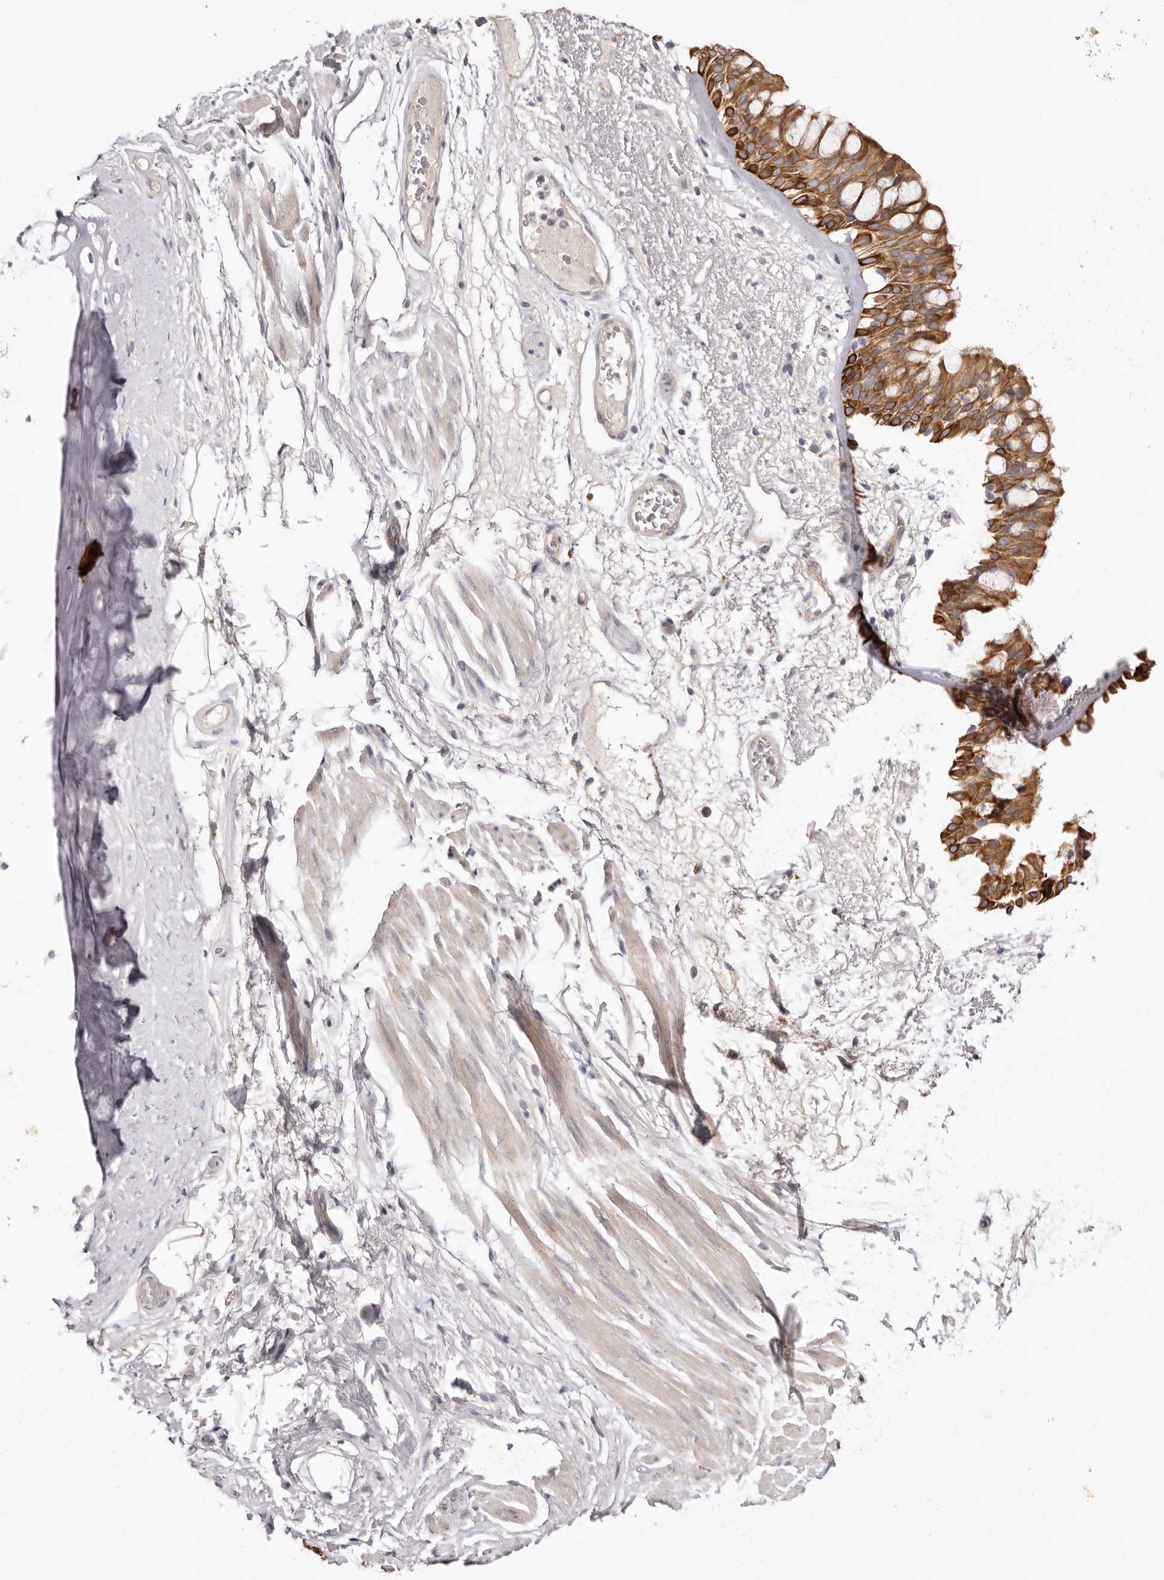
{"staining": {"intensity": "moderate", "quantity": ">75%", "location": "cytoplasmic/membranous"}, "tissue": "bronchus", "cell_type": "Respiratory epithelial cells", "image_type": "normal", "snomed": [{"axis": "morphology", "description": "Normal tissue, NOS"}, {"axis": "morphology", "description": "Squamous cell carcinoma, NOS"}, {"axis": "topography", "description": "Lymph node"}, {"axis": "topography", "description": "Bronchus"}, {"axis": "topography", "description": "Lung"}], "caption": "Protein positivity by immunohistochemistry exhibits moderate cytoplasmic/membranous staining in approximately >75% of respiratory epithelial cells in normal bronchus.", "gene": "STK16", "patient": {"sex": "male", "age": 66}}